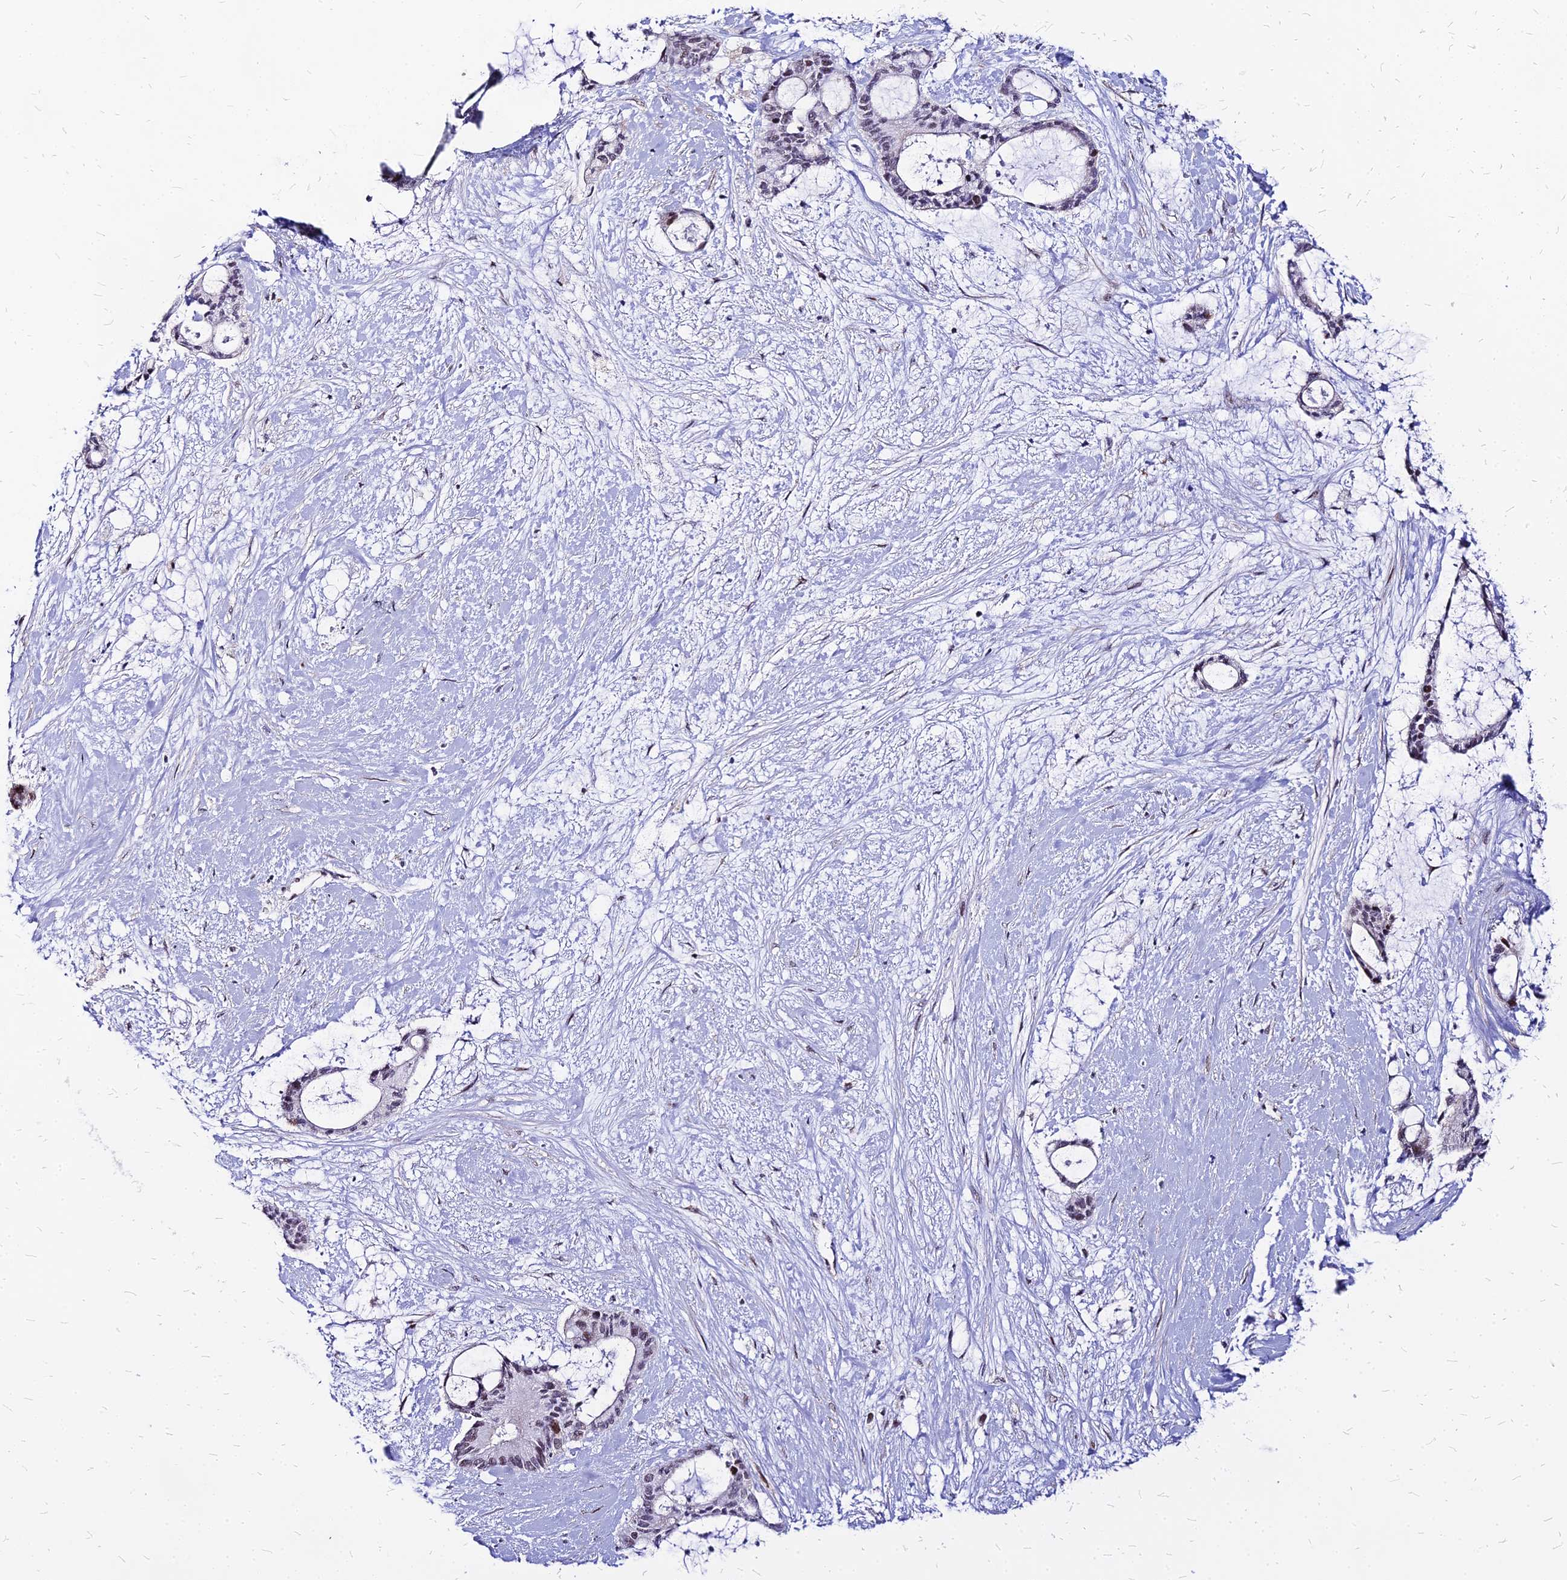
{"staining": {"intensity": "moderate", "quantity": "25%-75%", "location": "nuclear"}, "tissue": "liver cancer", "cell_type": "Tumor cells", "image_type": "cancer", "snomed": [{"axis": "morphology", "description": "Normal tissue, NOS"}, {"axis": "morphology", "description": "Cholangiocarcinoma"}, {"axis": "topography", "description": "Liver"}, {"axis": "topography", "description": "Peripheral nerve tissue"}], "caption": "Cholangiocarcinoma (liver) was stained to show a protein in brown. There is medium levels of moderate nuclear positivity in about 25%-75% of tumor cells.", "gene": "FDX2", "patient": {"sex": "female", "age": 73}}